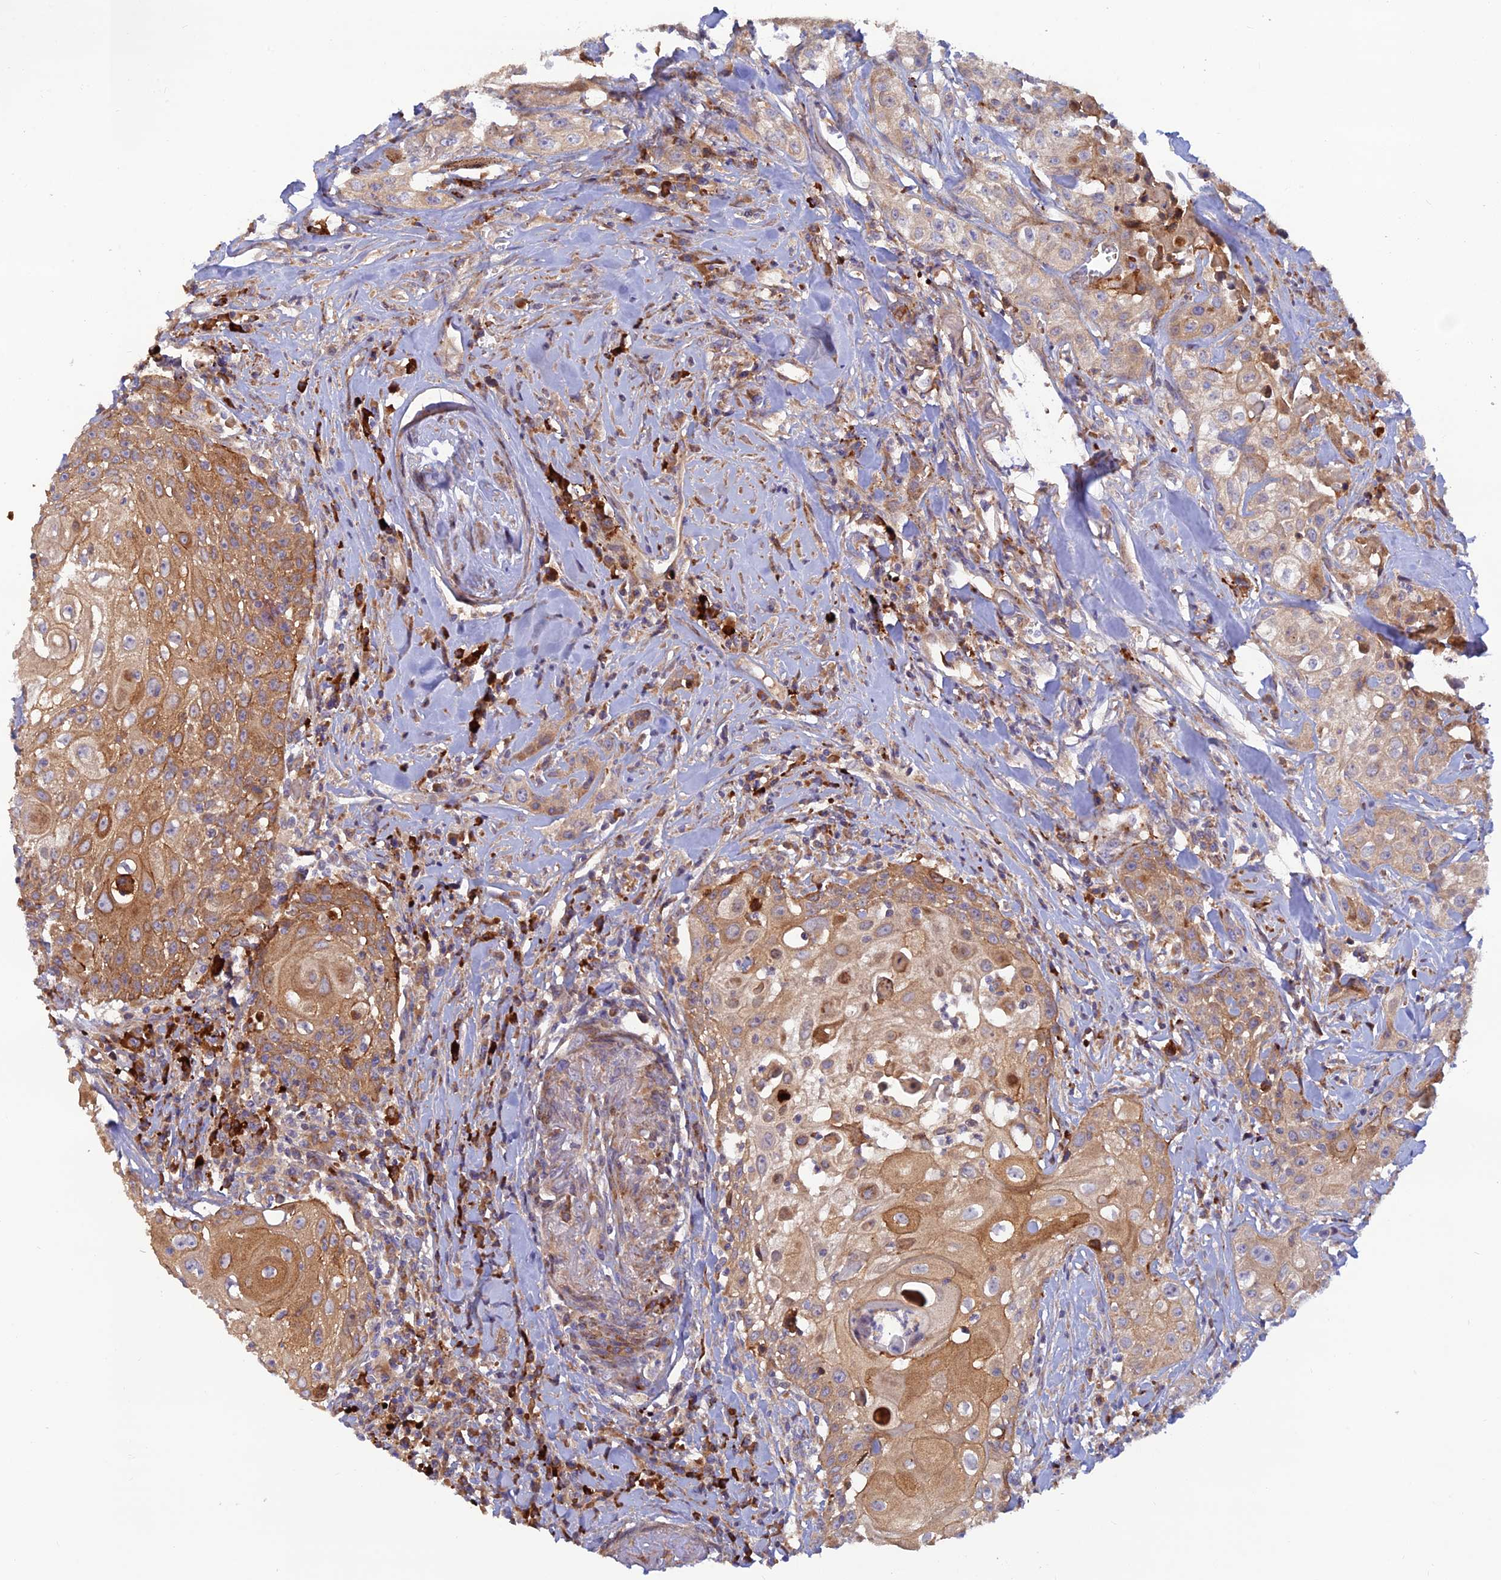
{"staining": {"intensity": "moderate", "quantity": ">75%", "location": "cytoplasmic/membranous"}, "tissue": "head and neck cancer", "cell_type": "Tumor cells", "image_type": "cancer", "snomed": [{"axis": "morphology", "description": "Squamous cell carcinoma, NOS"}, {"axis": "topography", "description": "Oral tissue"}, {"axis": "topography", "description": "Head-Neck"}], "caption": "A histopathology image of human head and neck cancer stained for a protein demonstrates moderate cytoplasmic/membranous brown staining in tumor cells.", "gene": "GMCL1", "patient": {"sex": "female", "age": 82}}